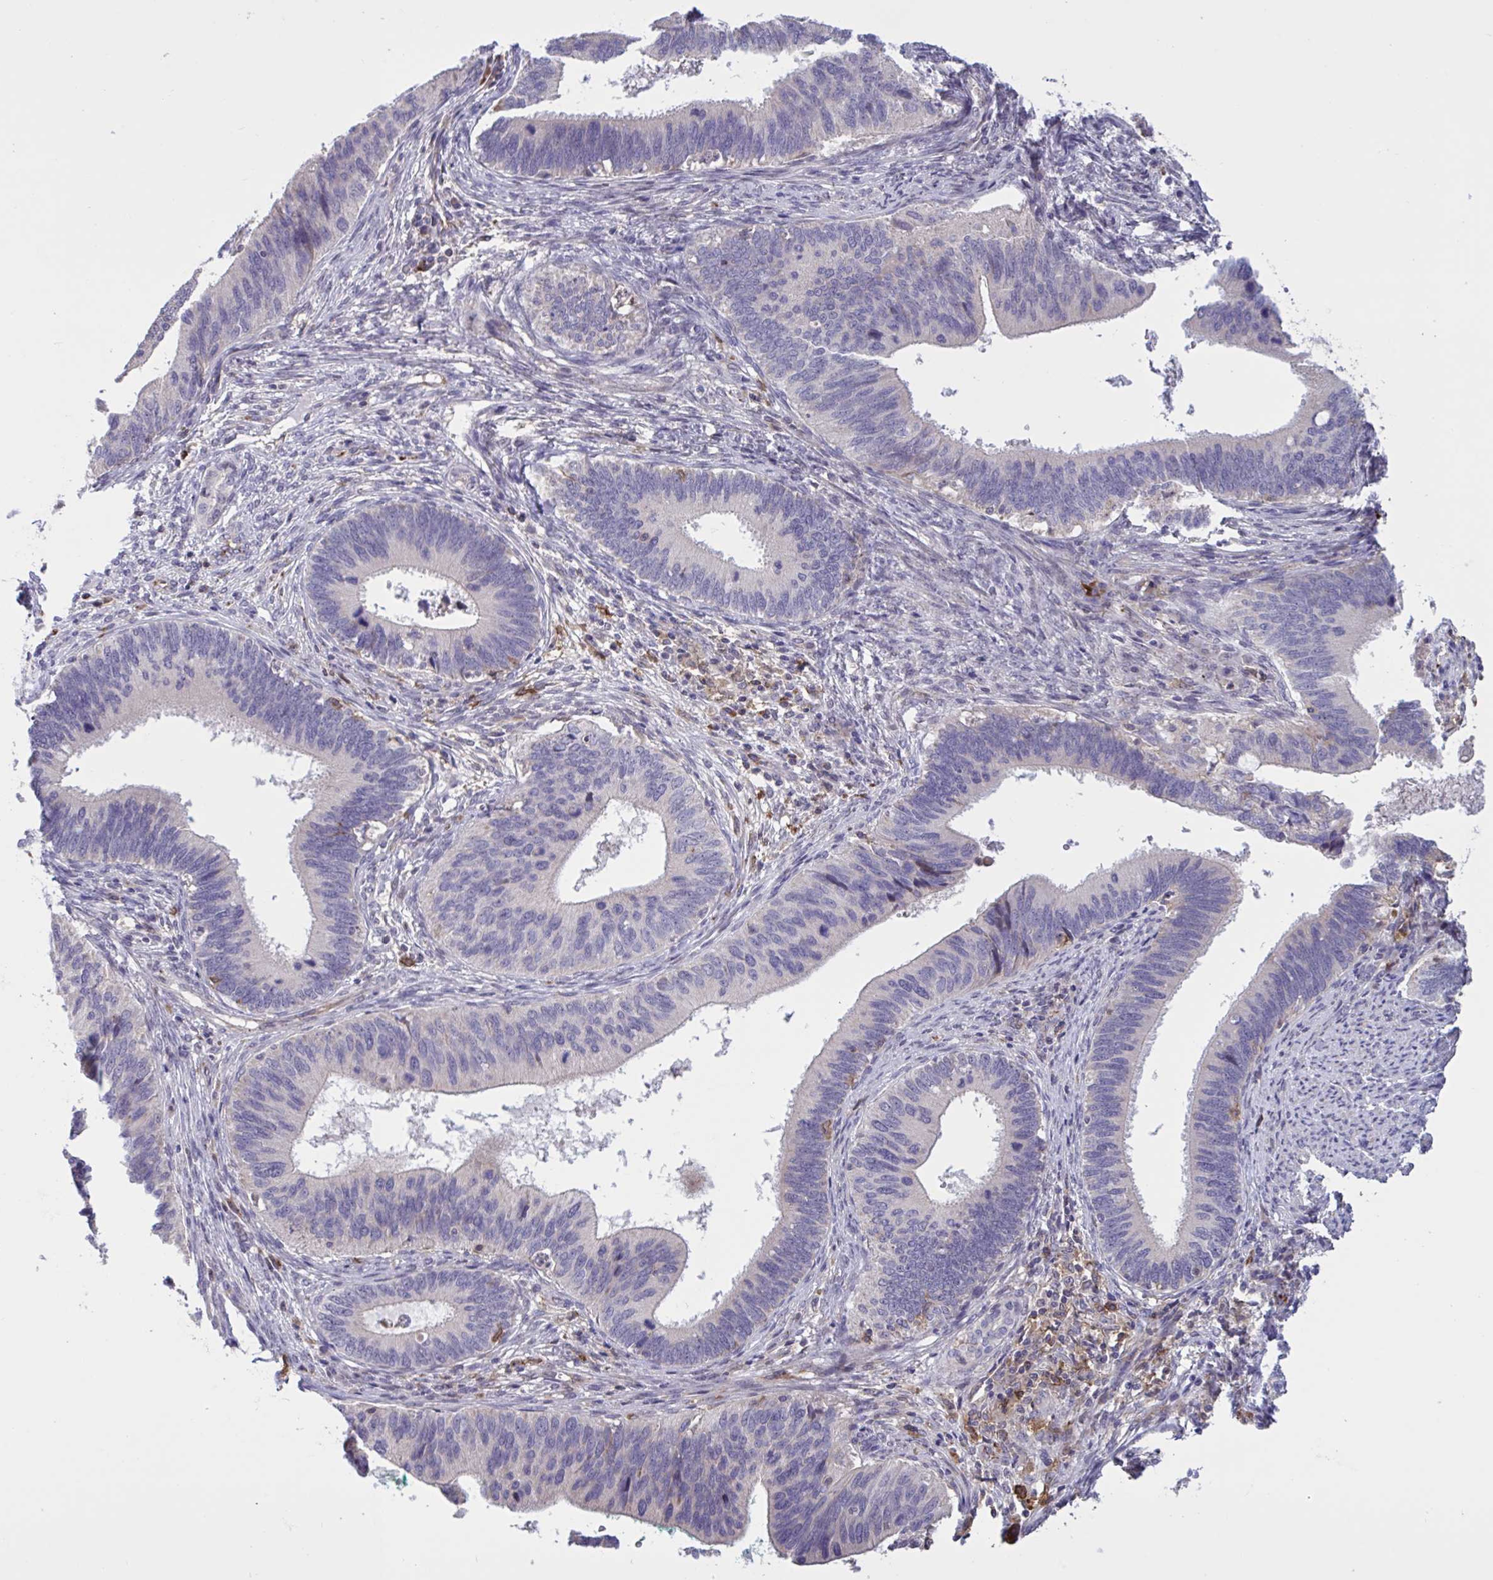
{"staining": {"intensity": "negative", "quantity": "none", "location": "none"}, "tissue": "cervical cancer", "cell_type": "Tumor cells", "image_type": "cancer", "snomed": [{"axis": "morphology", "description": "Adenocarcinoma, NOS"}, {"axis": "topography", "description": "Cervix"}], "caption": "IHC of cervical cancer (adenocarcinoma) shows no staining in tumor cells. The staining was performed using DAB to visualize the protein expression in brown, while the nuclei were stained in blue with hematoxylin (Magnification: 20x).", "gene": "CD101", "patient": {"sex": "female", "age": 42}}